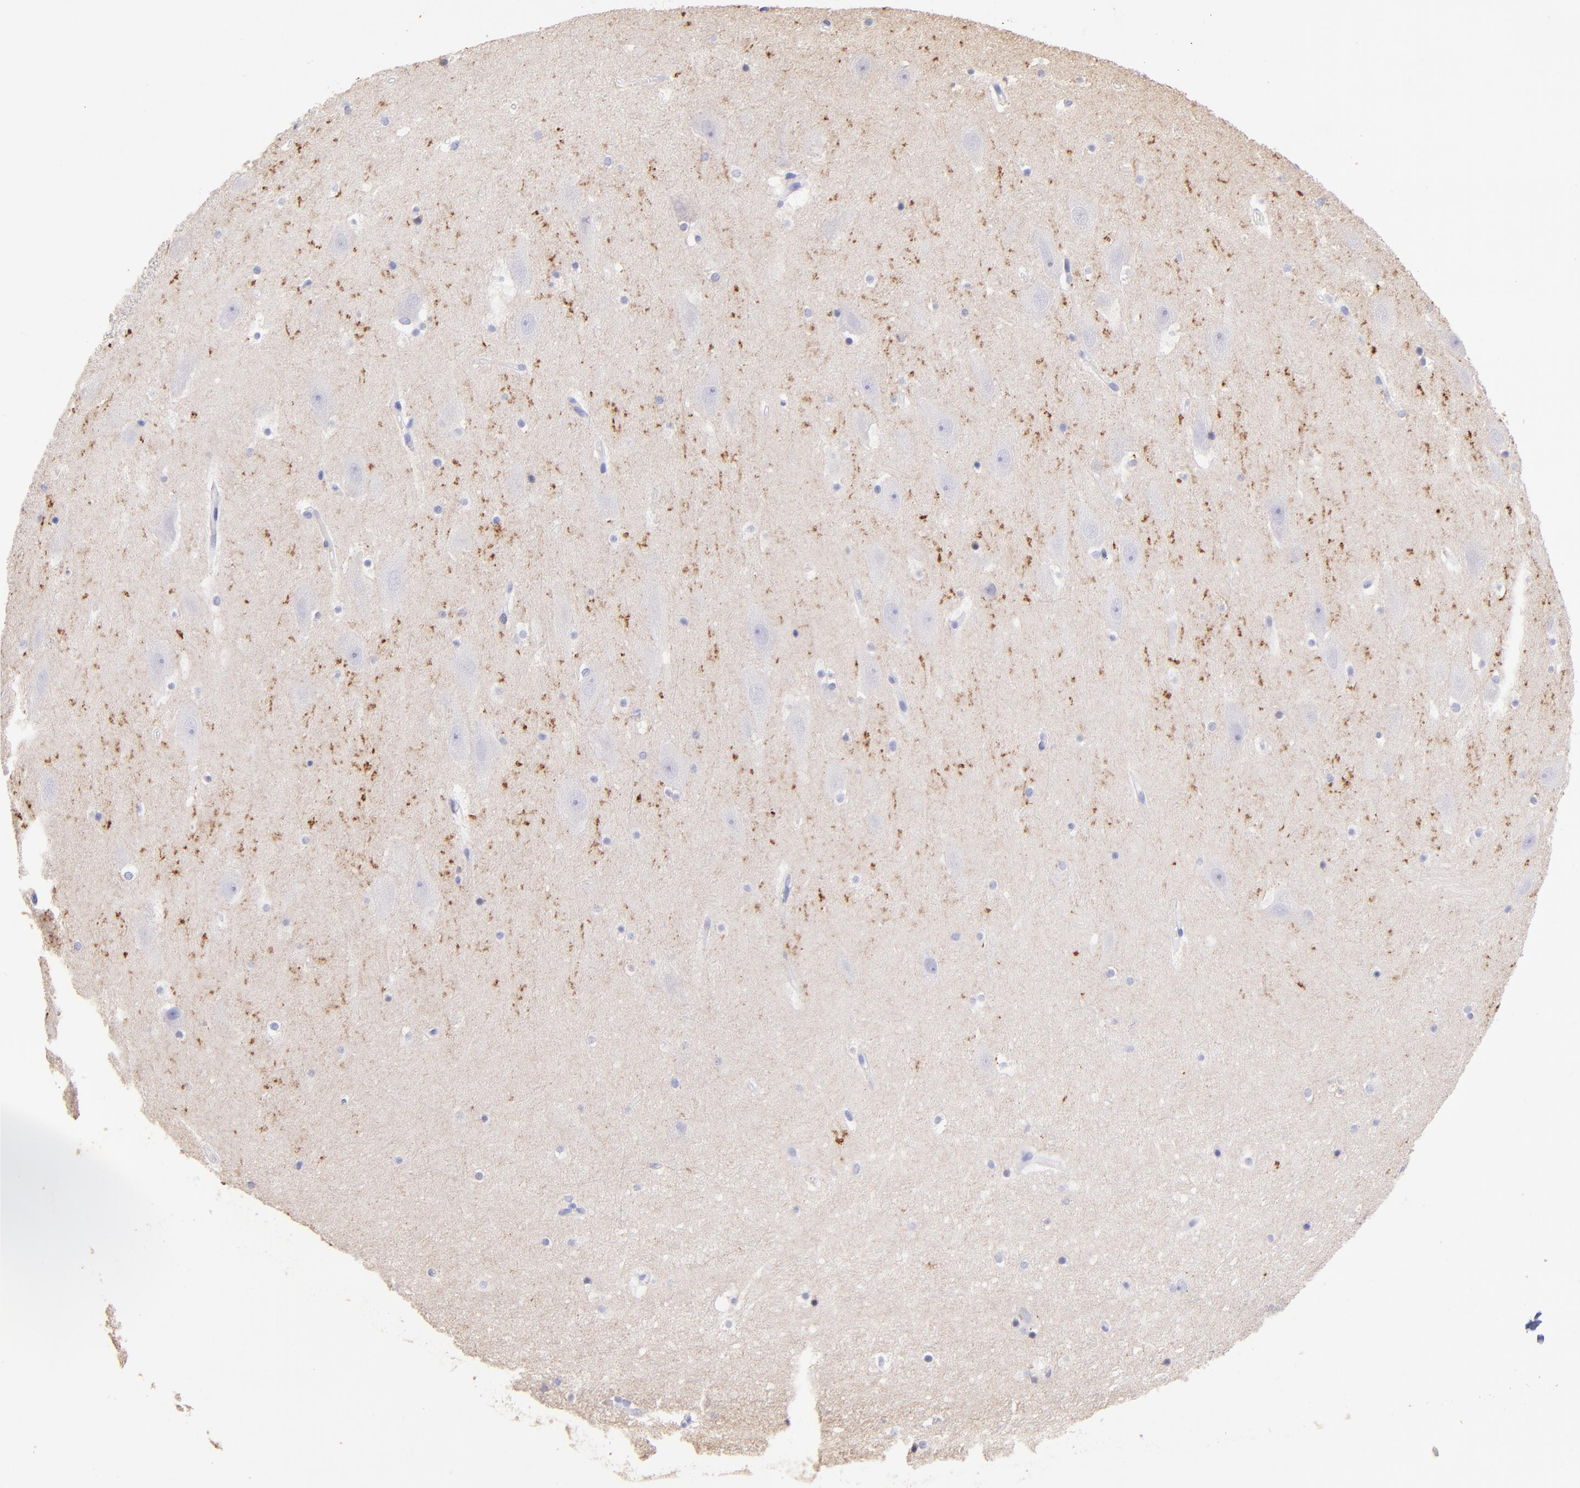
{"staining": {"intensity": "negative", "quantity": "none", "location": "none"}, "tissue": "hippocampus", "cell_type": "Glial cells", "image_type": "normal", "snomed": [{"axis": "morphology", "description": "Normal tissue, NOS"}, {"axis": "topography", "description": "Hippocampus"}], "caption": "The photomicrograph demonstrates no significant staining in glial cells of hippocampus. (Stains: DAB immunohistochemistry with hematoxylin counter stain, Microscopy: brightfield microscopy at high magnification).", "gene": "RAB3B", "patient": {"sex": "male", "age": 45}}